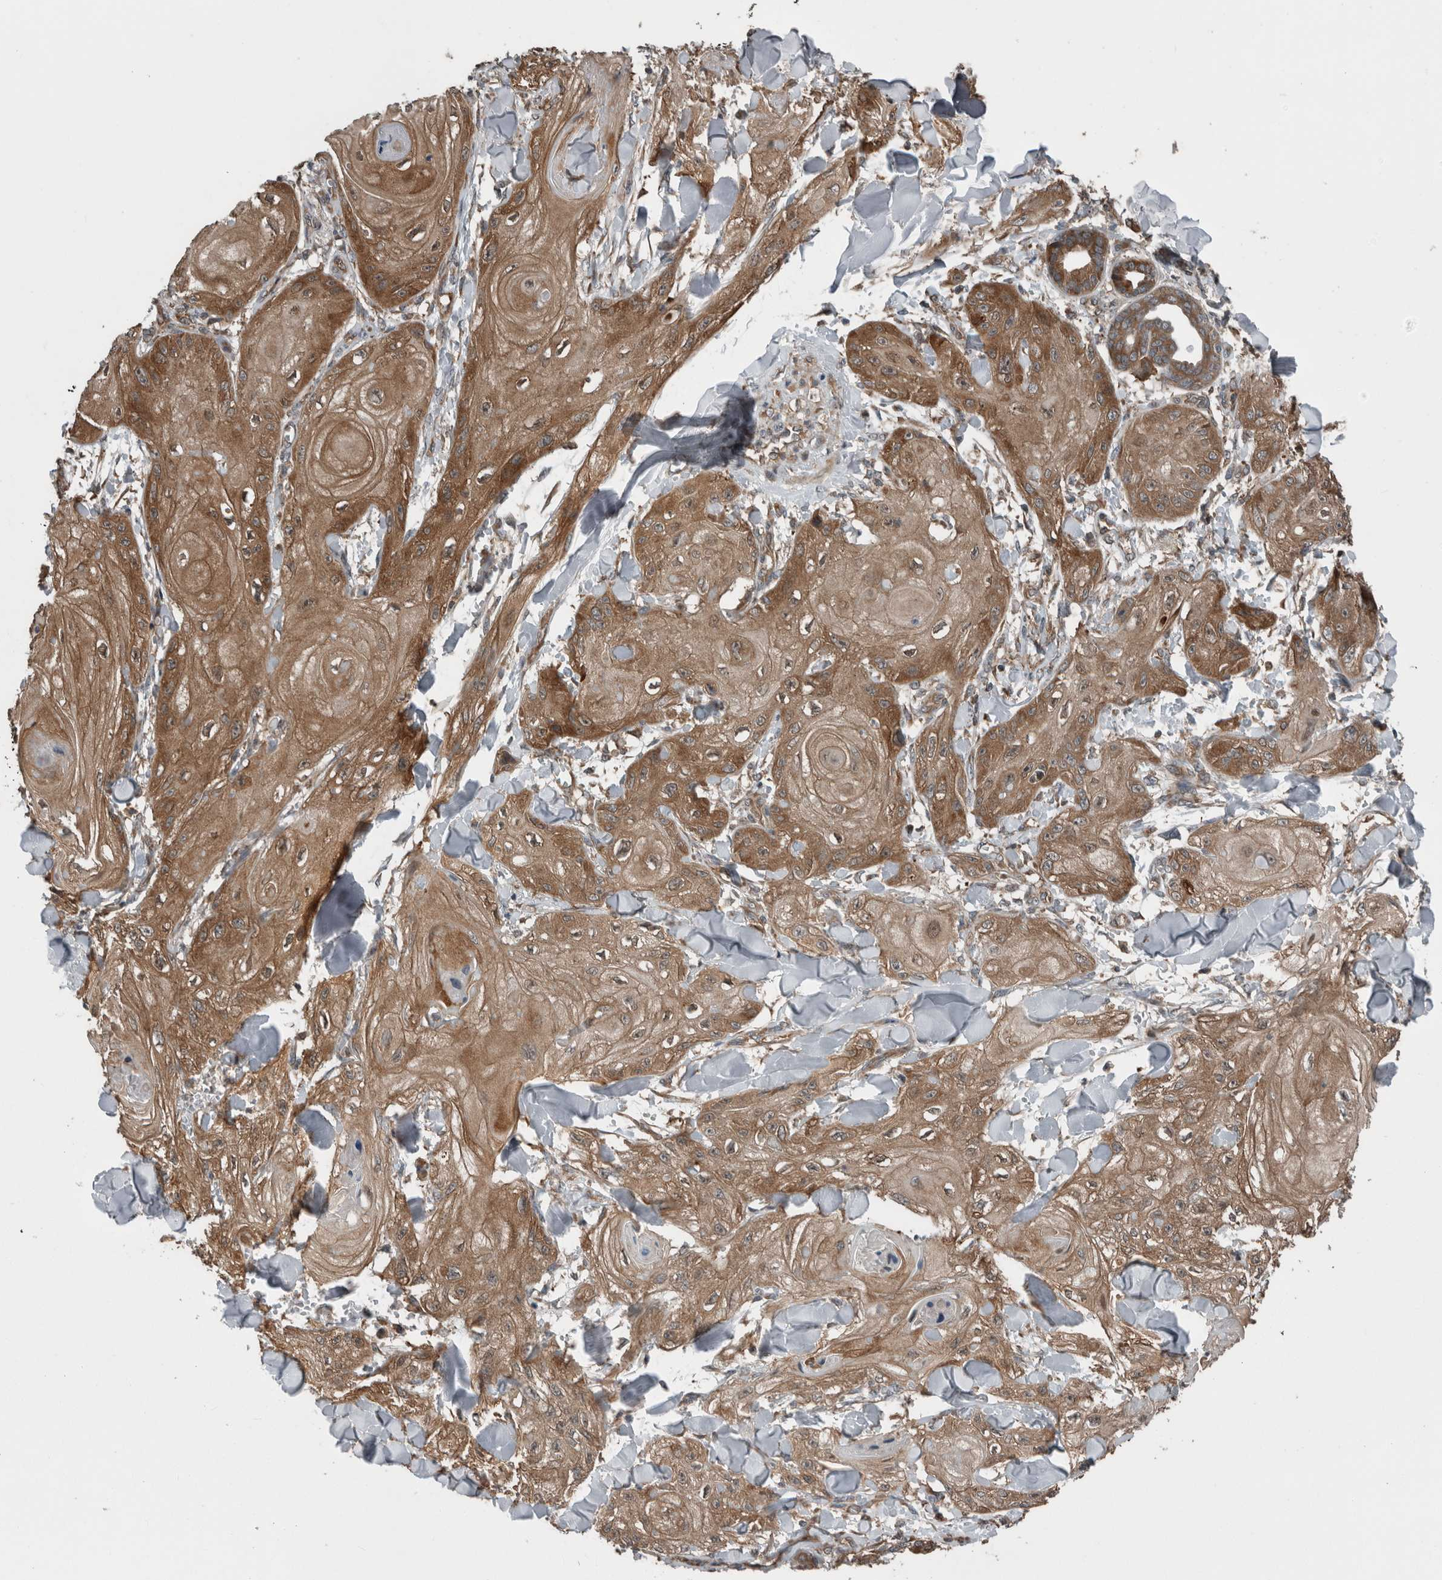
{"staining": {"intensity": "moderate", "quantity": ">75%", "location": "cytoplasmic/membranous"}, "tissue": "skin cancer", "cell_type": "Tumor cells", "image_type": "cancer", "snomed": [{"axis": "morphology", "description": "Squamous cell carcinoma, NOS"}, {"axis": "topography", "description": "Skin"}], "caption": "Skin cancer tissue exhibits moderate cytoplasmic/membranous expression in approximately >75% of tumor cells, visualized by immunohistochemistry.", "gene": "RIOK3", "patient": {"sex": "male", "age": 74}}